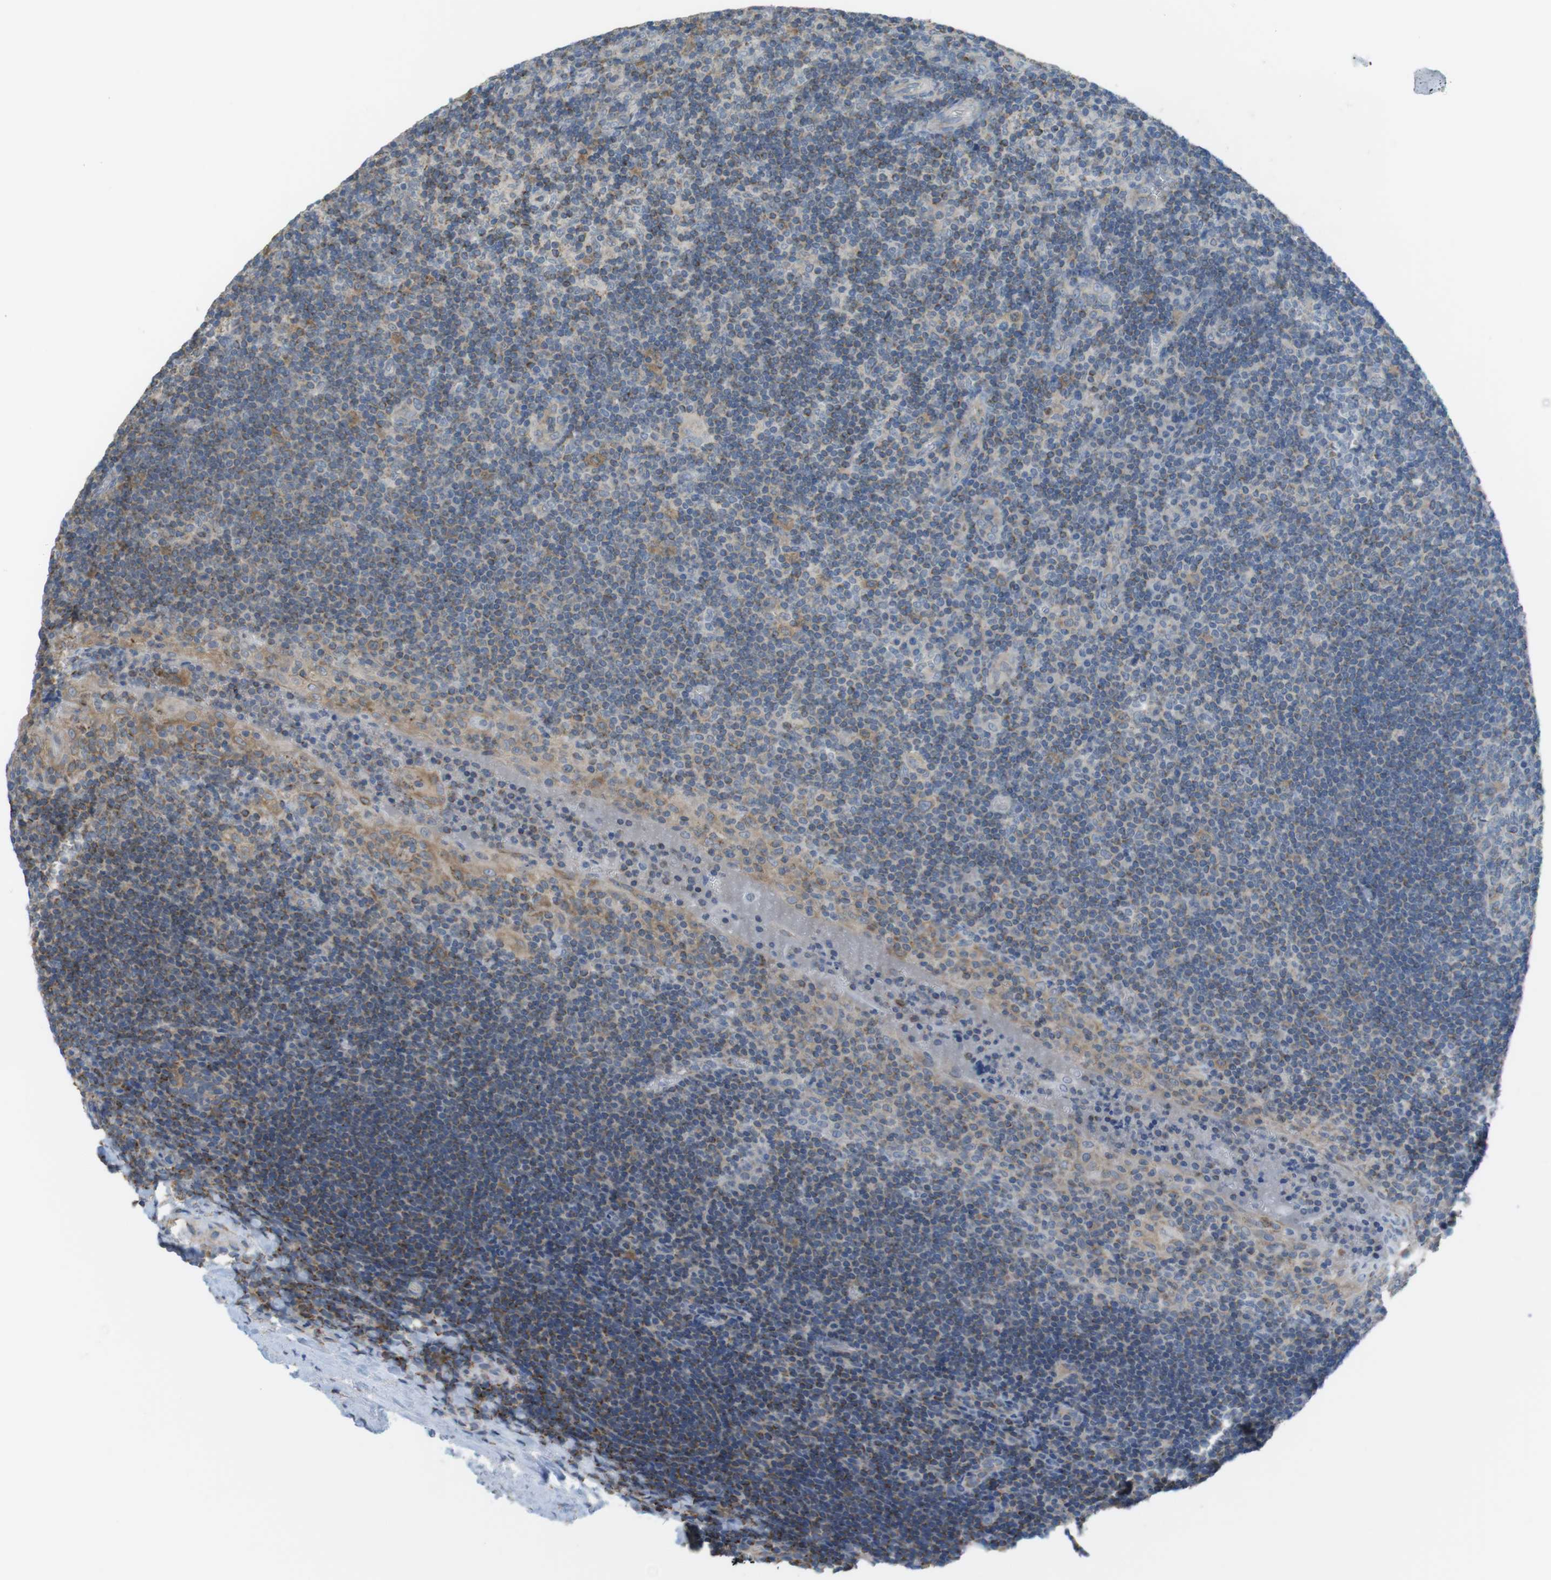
{"staining": {"intensity": "moderate", "quantity": "25%-75%", "location": "cytoplasmic/membranous"}, "tissue": "tonsil", "cell_type": "Non-germinal center cells", "image_type": "normal", "snomed": [{"axis": "morphology", "description": "Normal tissue, NOS"}, {"axis": "topography", "description": "Tonsil"}], "caption": "Immunohistochemistry (IHC) (DAB (3,3'-diaminobenzidine)) staining of benign tonsil displays moderate cytoplasmic/membranous protein positivity in about 25%-75% of non-germinal center cells.", "gene": "GRIK1", "patient": {"sex": "male", "age": 37}}